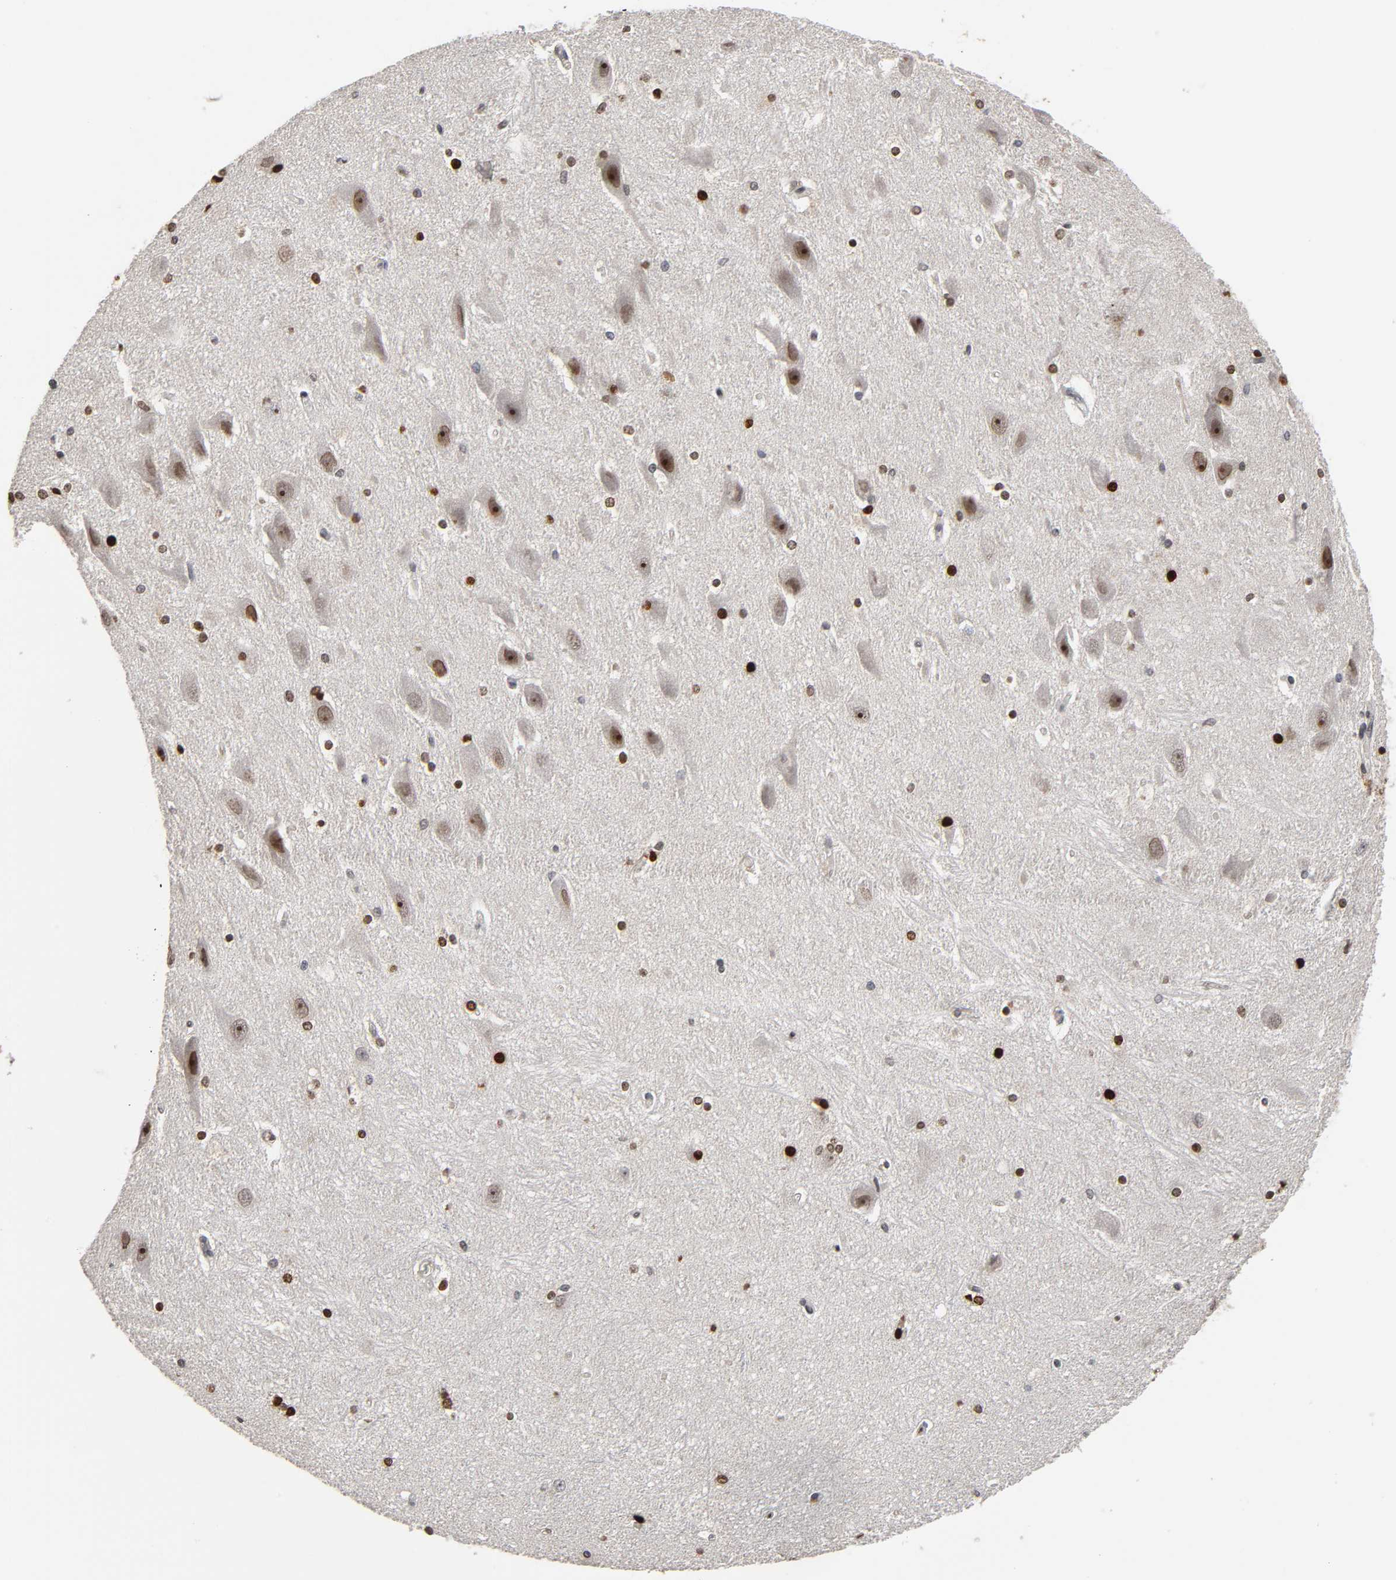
{"staining": {"intensity": "strong", "quantity": ">75%", "location": "nuclear"}, "tissue": "hippocampus", "cell_type": "Glial cells", "image_type": "normal", "snomed": [{"axis": "morphology", "description": "Normal tissue, NOS"}, {"axis": "topography", "description": "Hippocampus"}], "caption": "This micrograph reveals IHC staining of unremarkable hippocampus, with high strong nuclear expression in about >75% of glial cells.", "gene": "CPN2", "patient": {"sex": "female", "age": 19}}